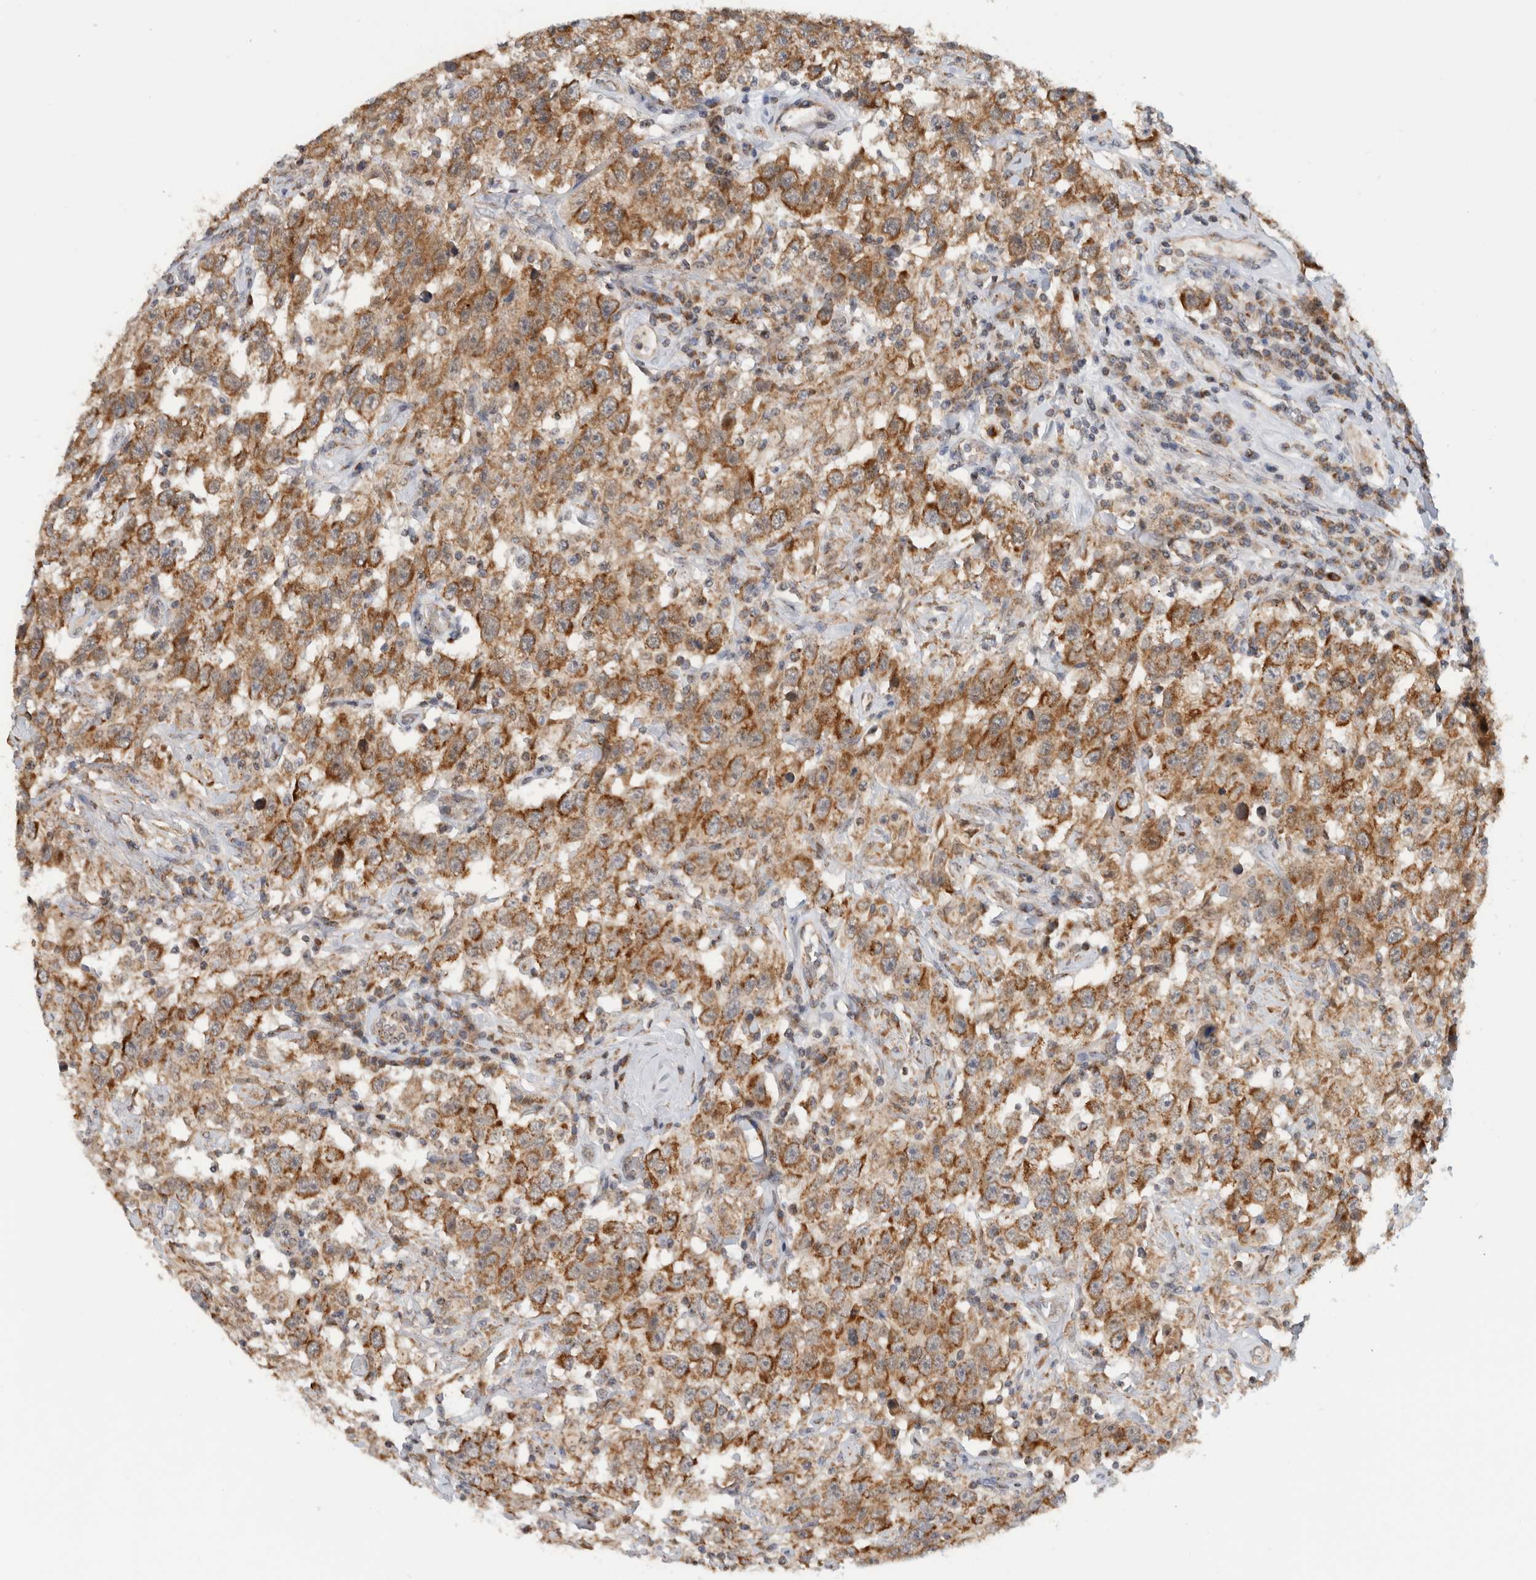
{"staining": {"intensity": "moderate", "quantity": ">75%", "location": "cytoplasmic/membranous"}, "tissue": "testis cancer", "cell_type": "Tumor cells", "image_type": "cancer", "snomed": [{"axis": "morphology", "description": "Seminoma, NOS"}, {"axis": "topography", "description": "Testis"}], "caption": "There is medium levels of moderate cytoplasmic/membranous positivity in tumor cells of testis seminoma, as demonstrated by immunohistochemical staining (brown color).", "gene": "CMC2", "patient": {"sex": "male", "age": 41}}